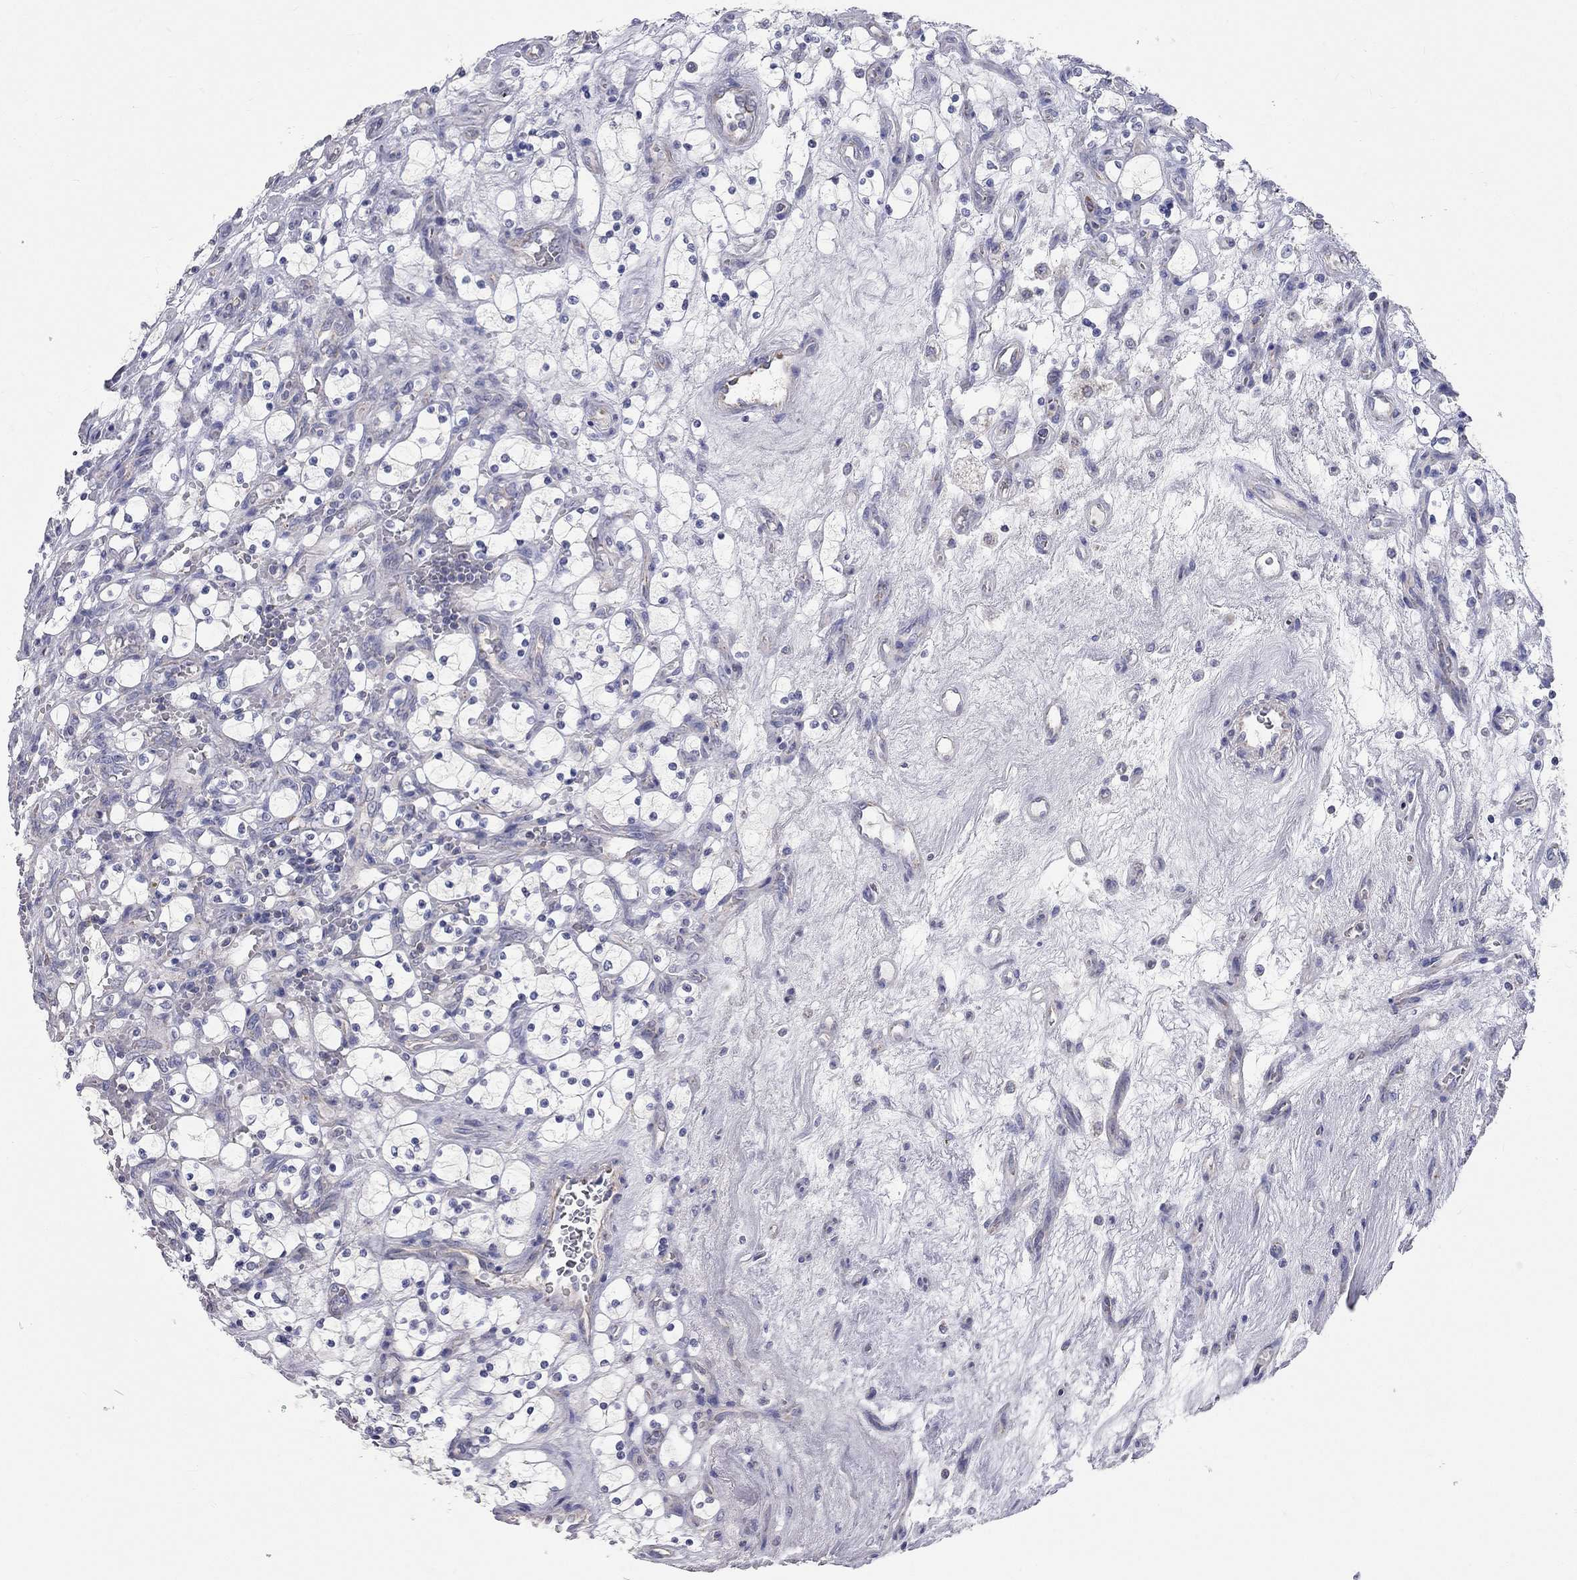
{"staining": {"intensity": "negative", "quantity": "none", "location": "none"}, "tissue": "renal cancer", "cell_type": "Tumor cells", "image_type": "cancer", "snomed": [{"axis": "morphology", "description": "Adenocarcinoma, NOS"}, {"axis": "topography", "description": "Kidney"}], "caption": "Adenocarcinoma (renal) was stained to show a protein in brown. There is no significant staining in tumor cells. (DAB immunohistochemistry with hematoxylin counter stain).", "gene": "CFAP161", "patient": {"sex": "female", "age": 69}}